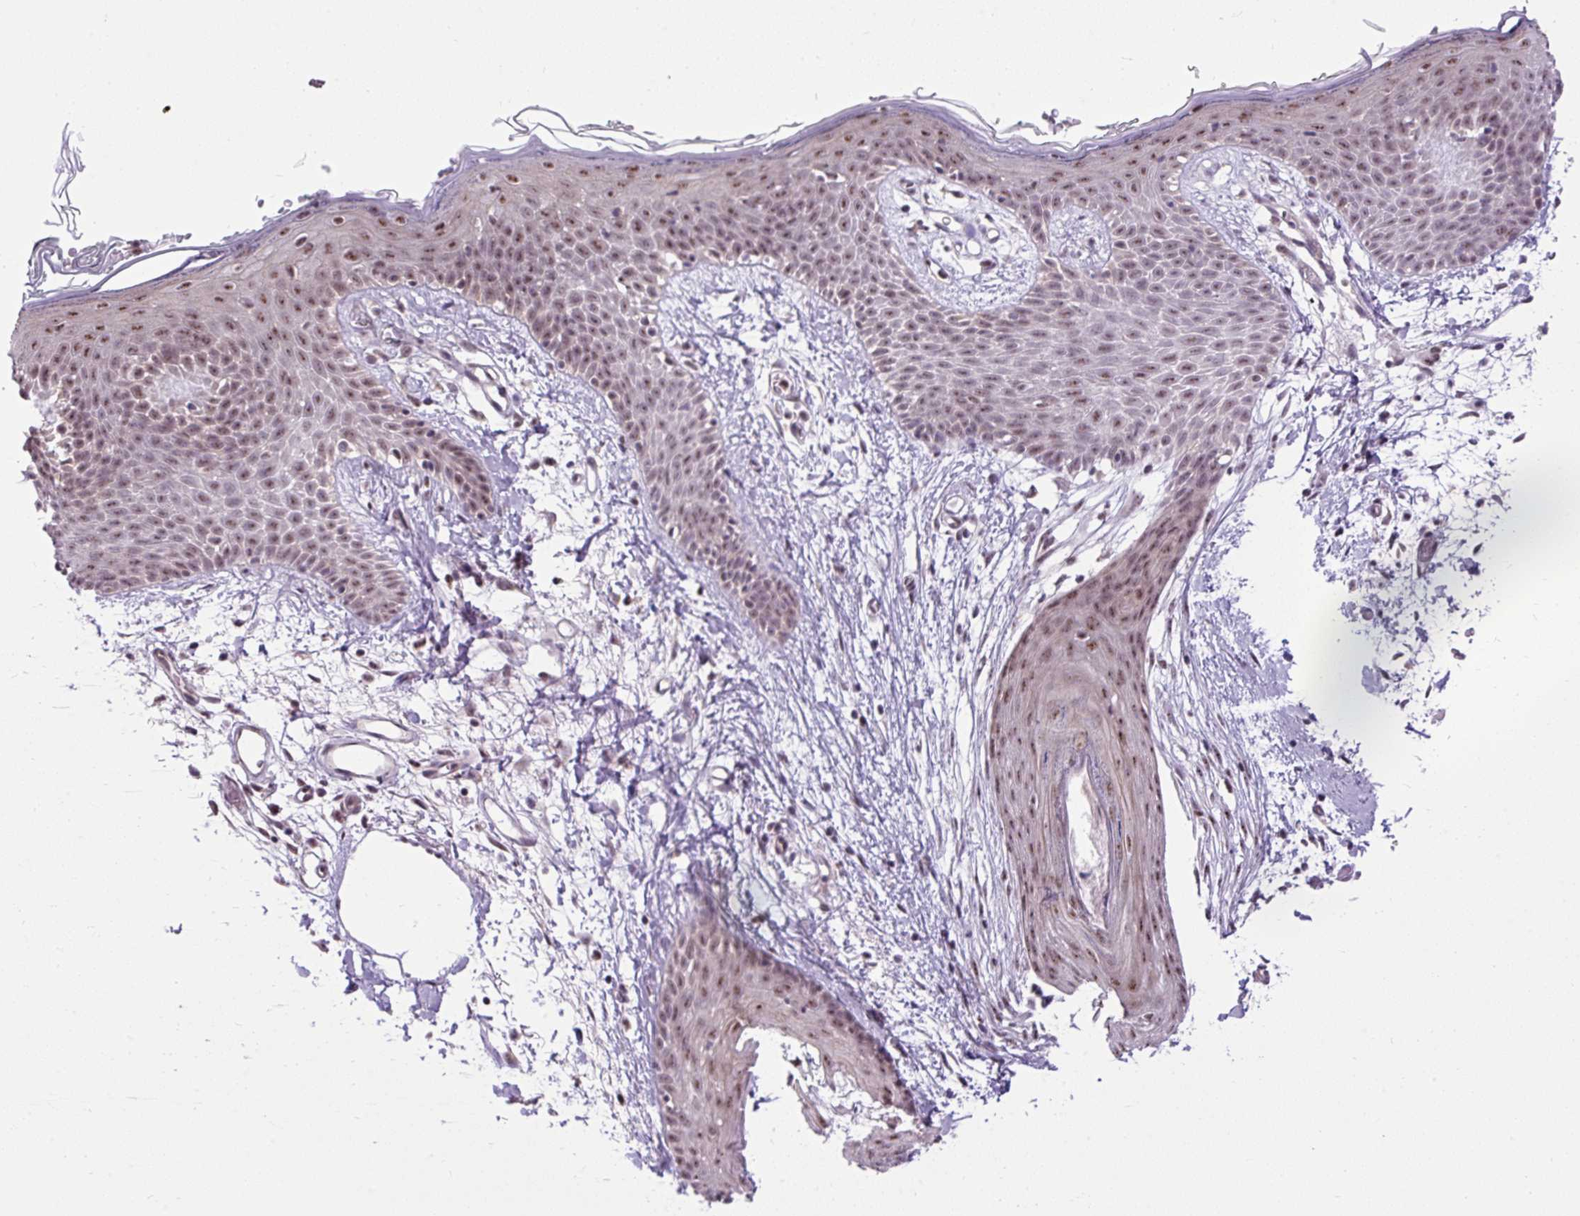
{"staining": {"intensity": "moderate", "quantity": "<25%", "location": "nuclear"}, "tissue": "skin", "cell_type": "Fibroblasts", "image_type": "normal", "snomed": [{"axis": "morphology", "description": "Normal tissue, NOS"}, {"axis": "topography", "description": "Skin"}], "caption": "A brown stain labels moderate nuclear positivity of a protein in fibroblasts of unremarkable human skin.", "gene": "SMC5", "patient": {"sex": "male", "age": 79}}